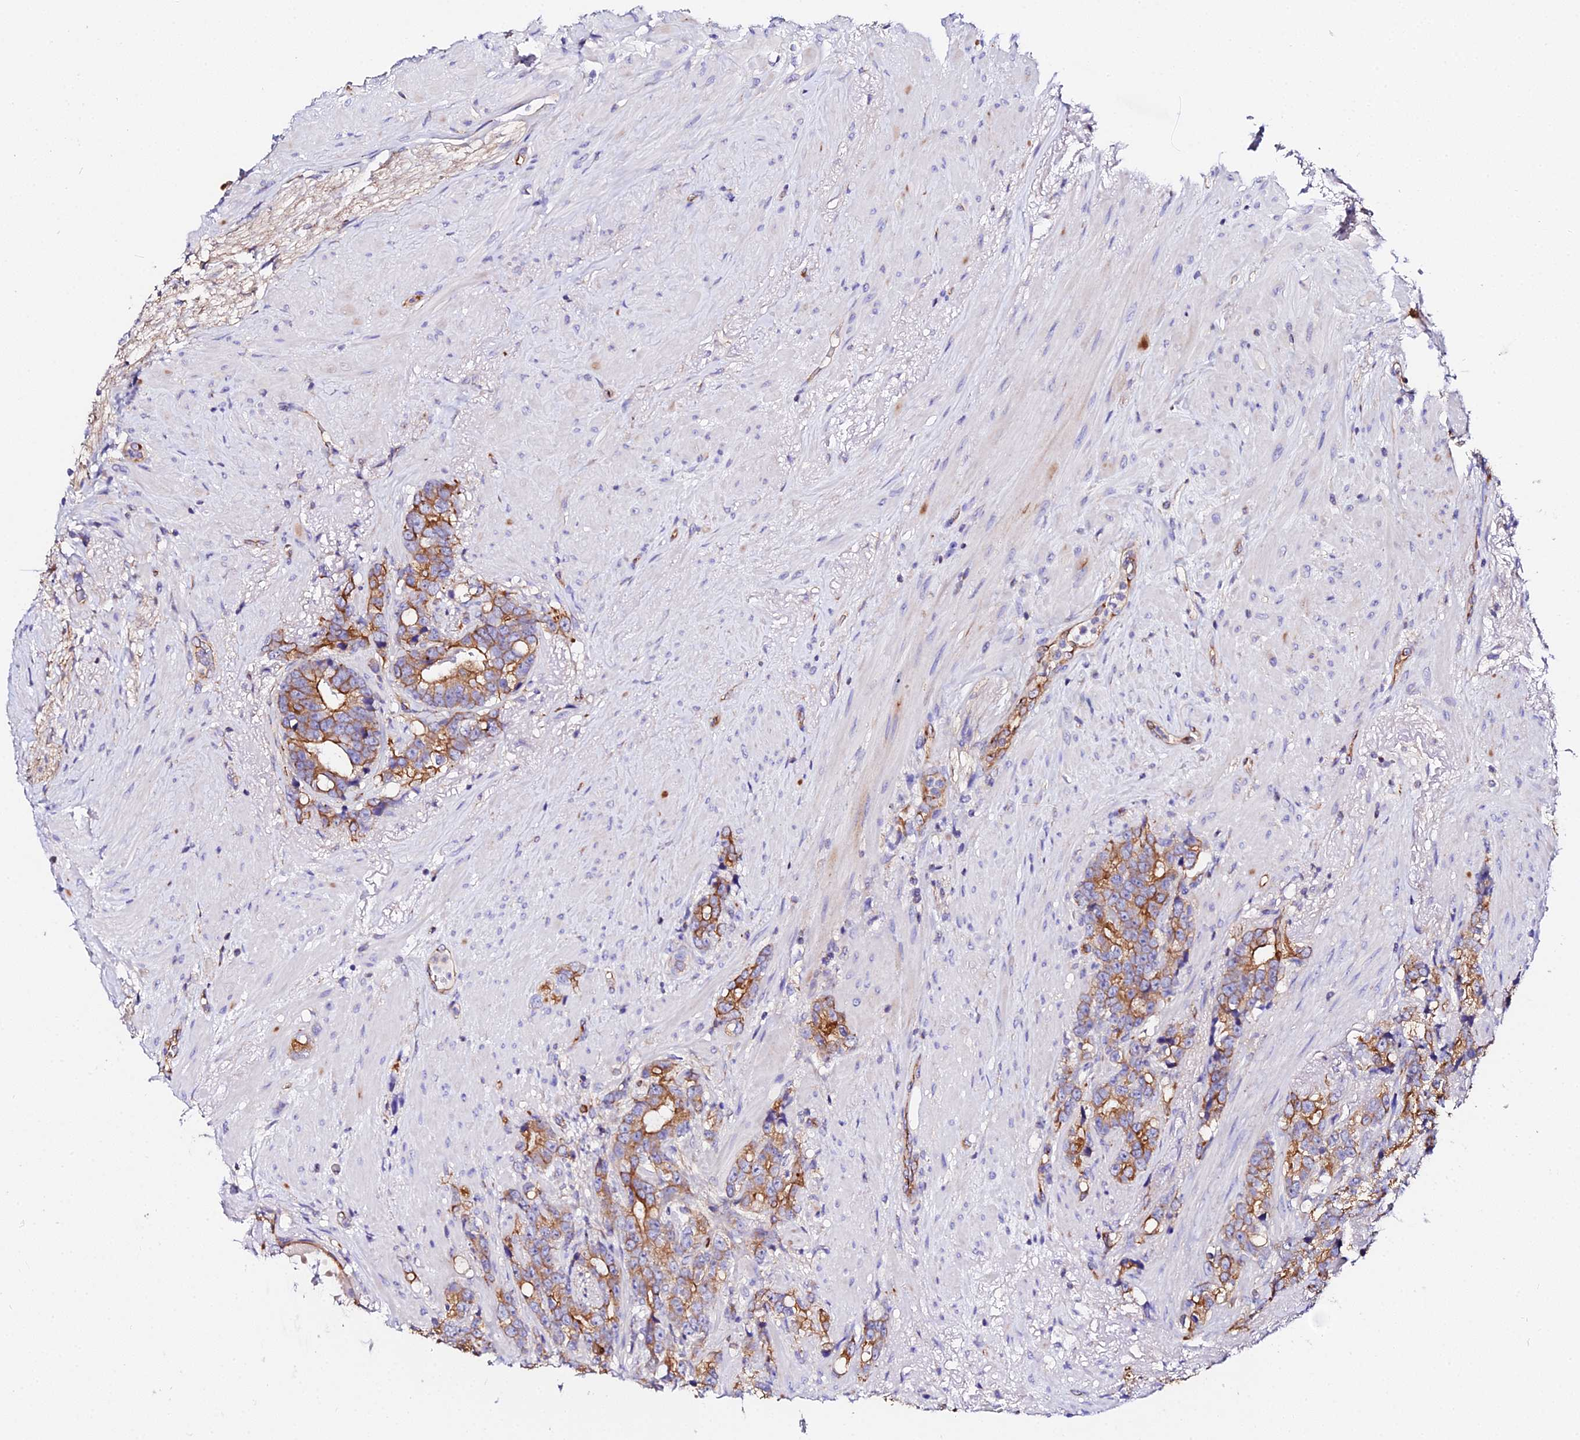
{"staining": {"intensity": "moderate", "quantity": ">75%", "location": "cytoplasmic/membranous"}, "tissue": "prostate cancer", "cell_type": "Tumor cells", "image_type": "cancer", "snomed": [{"axis": "morphology", "description": "Adenocarcinoma, High grade"}, {"axis": "topography", "description": "Prostate"}], "caption": "Prostate cancer stained for a protein (brown) displays moderate cytoplasmic/membranous positive expression in about >75% of tumor cells.", "gene": "DAW1", "patient": {"sex": "male", "age": 74}}